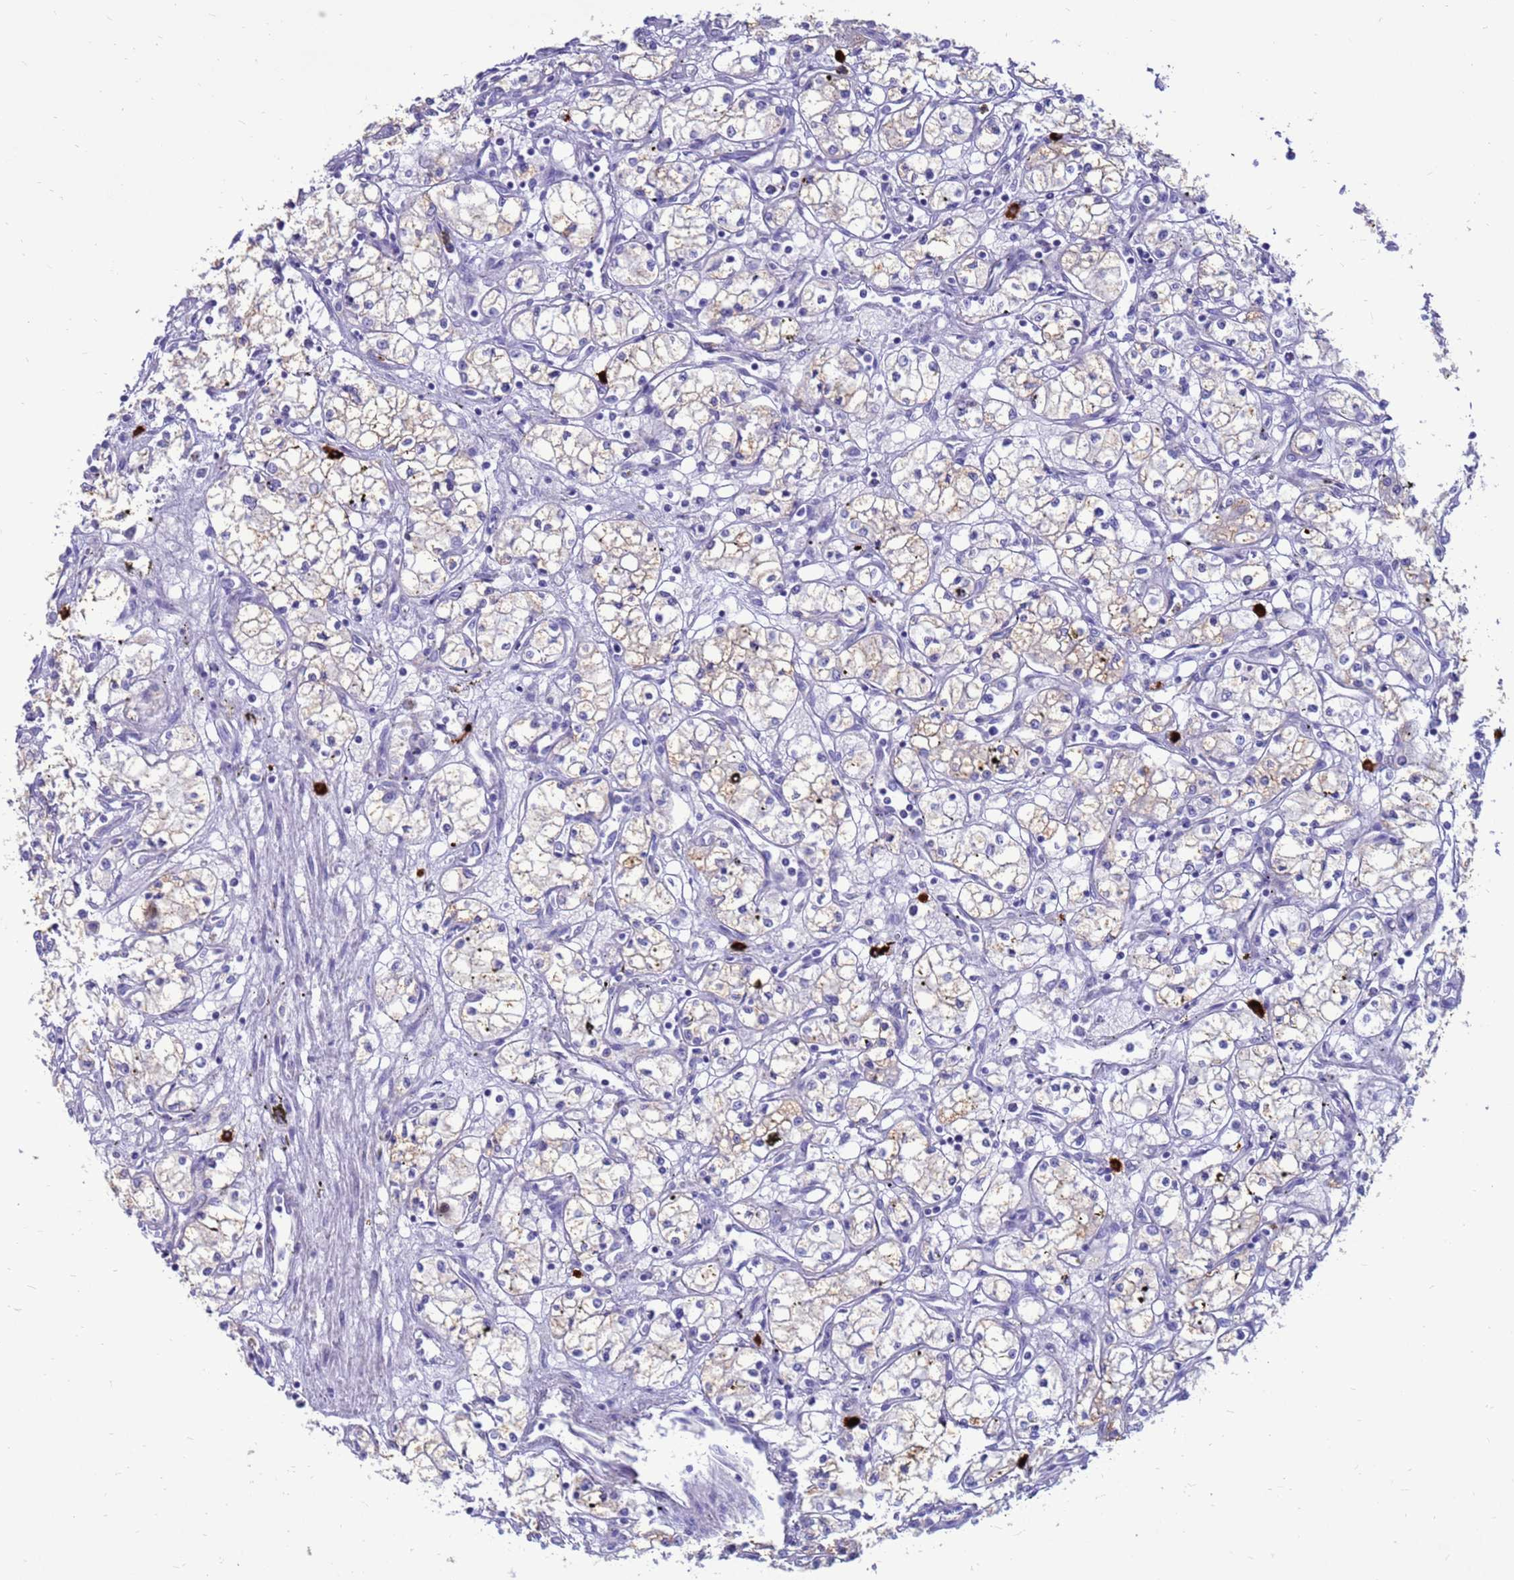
{"staining": {"intensity": "negative", "quantity": "none", "location": "none"}, "tissue": "renal cancer", "cell_type": "Tumor cells", "image_type": "cancer", "snomed": [{"axis": "morphology", "description": "Adenocarcinoma, NOS"}, {"axis": "topography", "description": "Kidney"}], "caption": "The image demonstrates no significant positivity in tumor cells of renal cancer.", "gene": "PDE10A", "patient": {"sex": "male", "age": 59}}